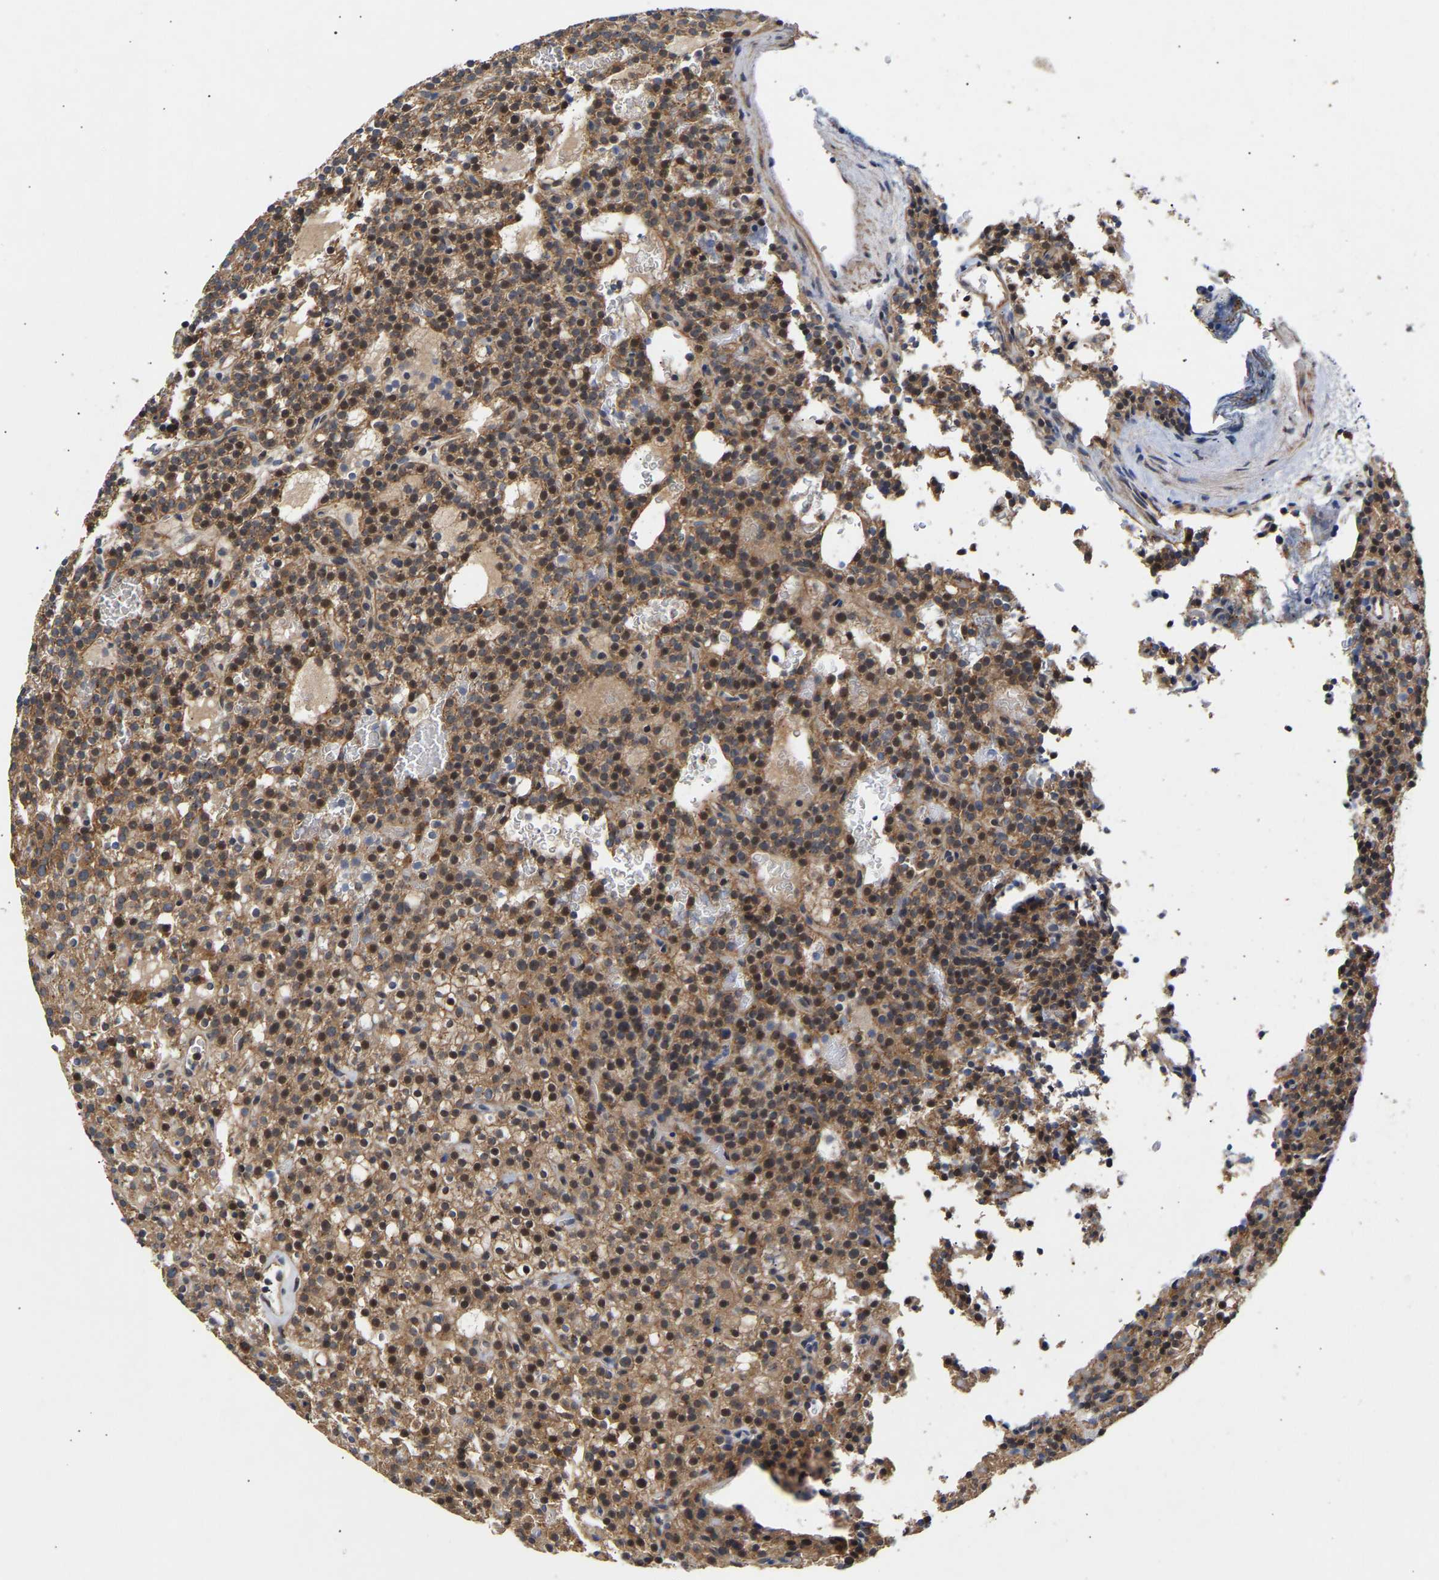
{"staining": {"intensity": "moderate", "quantity": ">75%", "location": "cytoplasmic/membranous,nuclear"}, "tissue": "parathyroid gland", "cell_type": "Glandular cells", "image_type": "normal", "snomed": [{"axis": "morphology", "description": "Normal tissue, NOS"}, {"axis": "morphology", "description": "Adenoma, NOS"}, {"axis": "topography", "description": "Parathyroid gland"}], "caption": "A brown stain highlights moderate cytoplasmic/membranous,nuclear positivity of a protein in glandular cells of benign parathyroid gland. Immunohistochemistry (ihc) stains the protein in brown and the nuclei are stained blue.", "gene": "KASH5", "patient": {"sex": "female", "age": 74}}